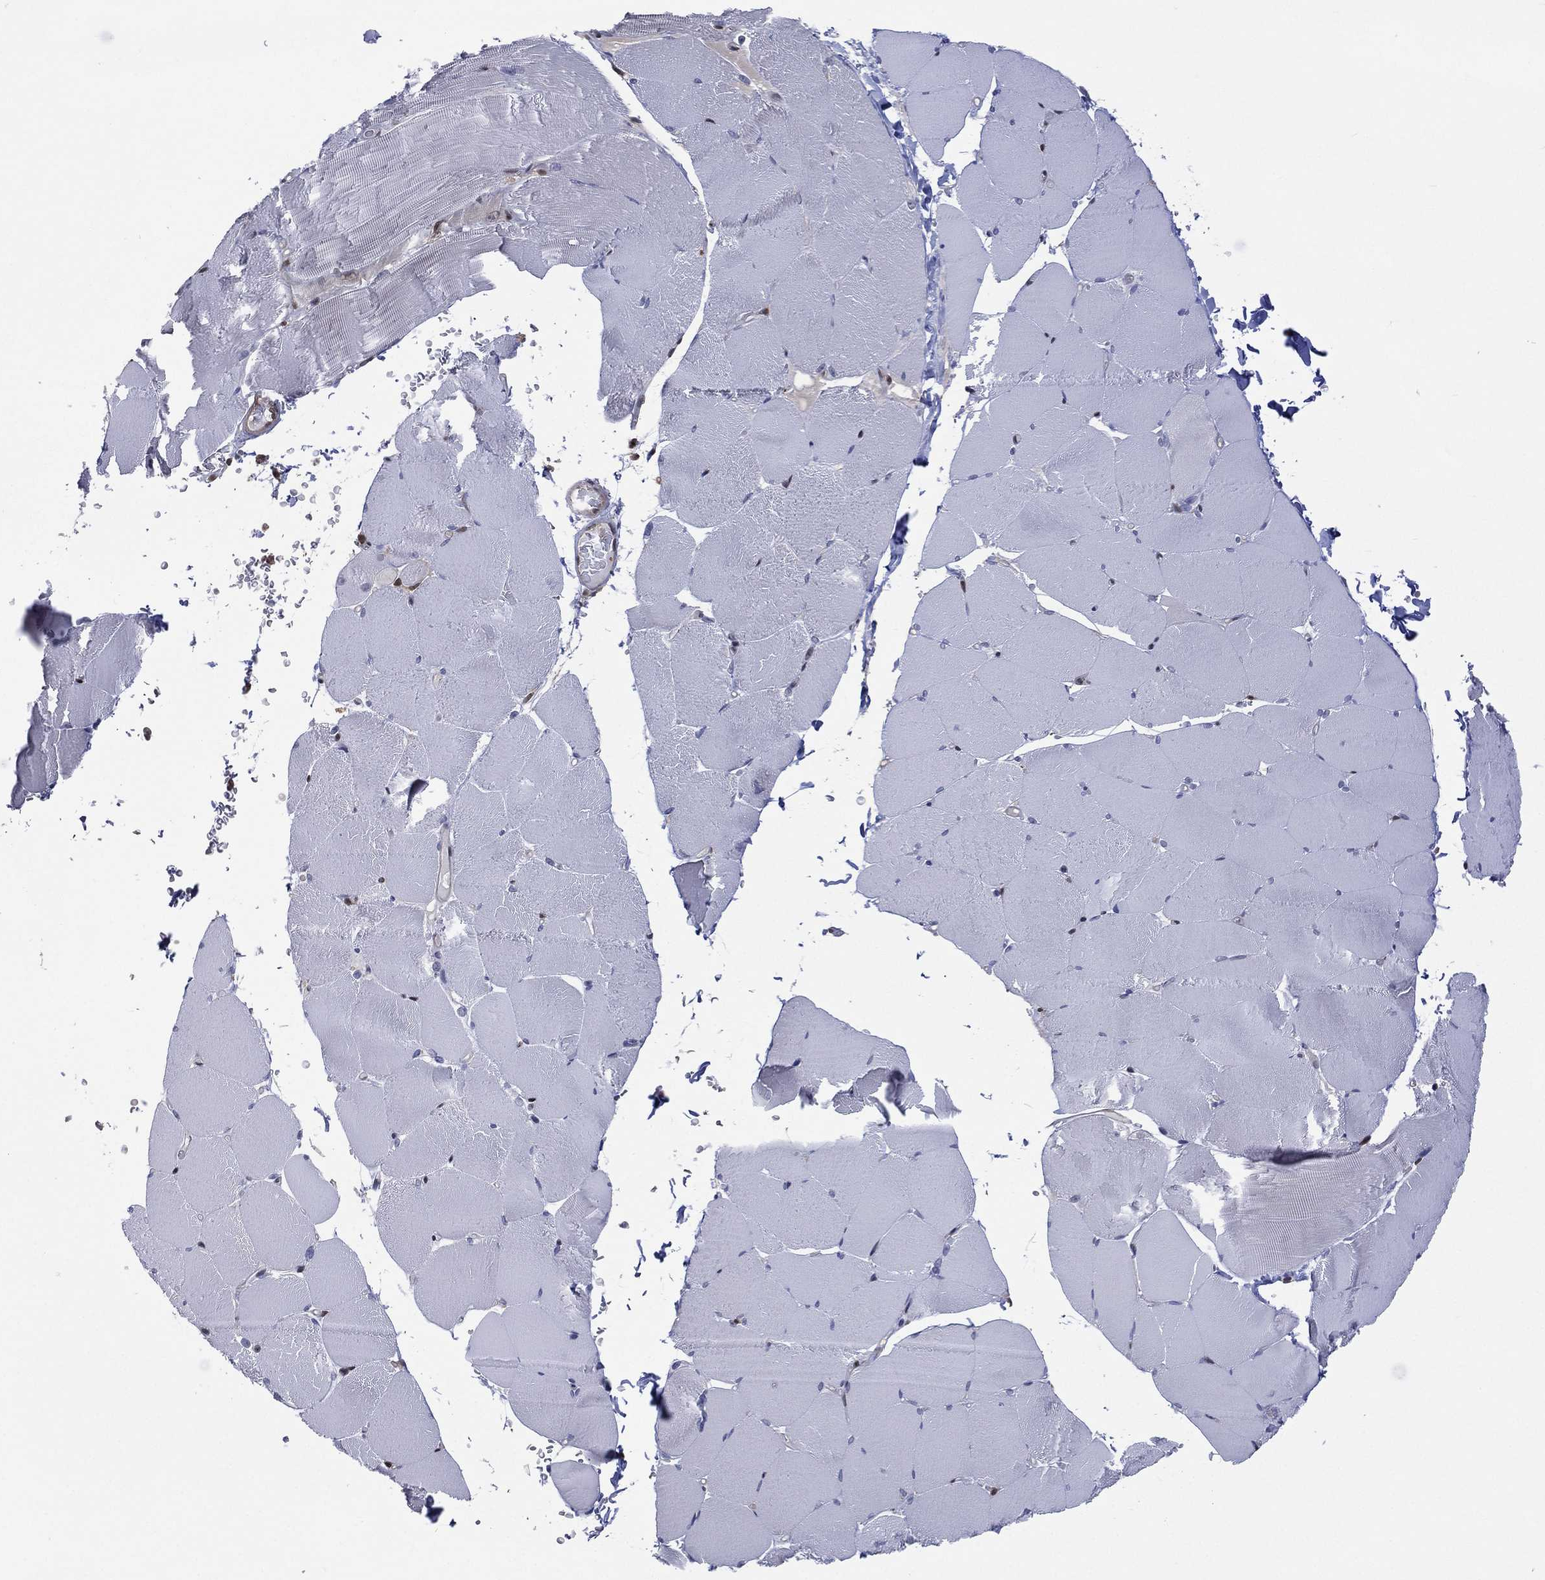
{"staining": {"intensity": "negative", "quantity": "none", "location": "none"}, "tissue": "skeletal muscle", "cell_type": "Myocytes", "image_type": "normal", "snomed": [{"axis": "morphology", "description": "Normal tissue, NOS"}, {"axis": "topography", "description": "Skeletal muscle"}], "caption": "Immunohistochemistry image of benign skeletal muscle stained for a protein (brown), which displays no positivity in myocytes. (Brightfield microscopy of DAB (3,3'-diaminobenzidine) immunohistochemistry (IHC) at high magnification).", "gene": "MTAP", "patient": {"sex": "female", "age": 37}}